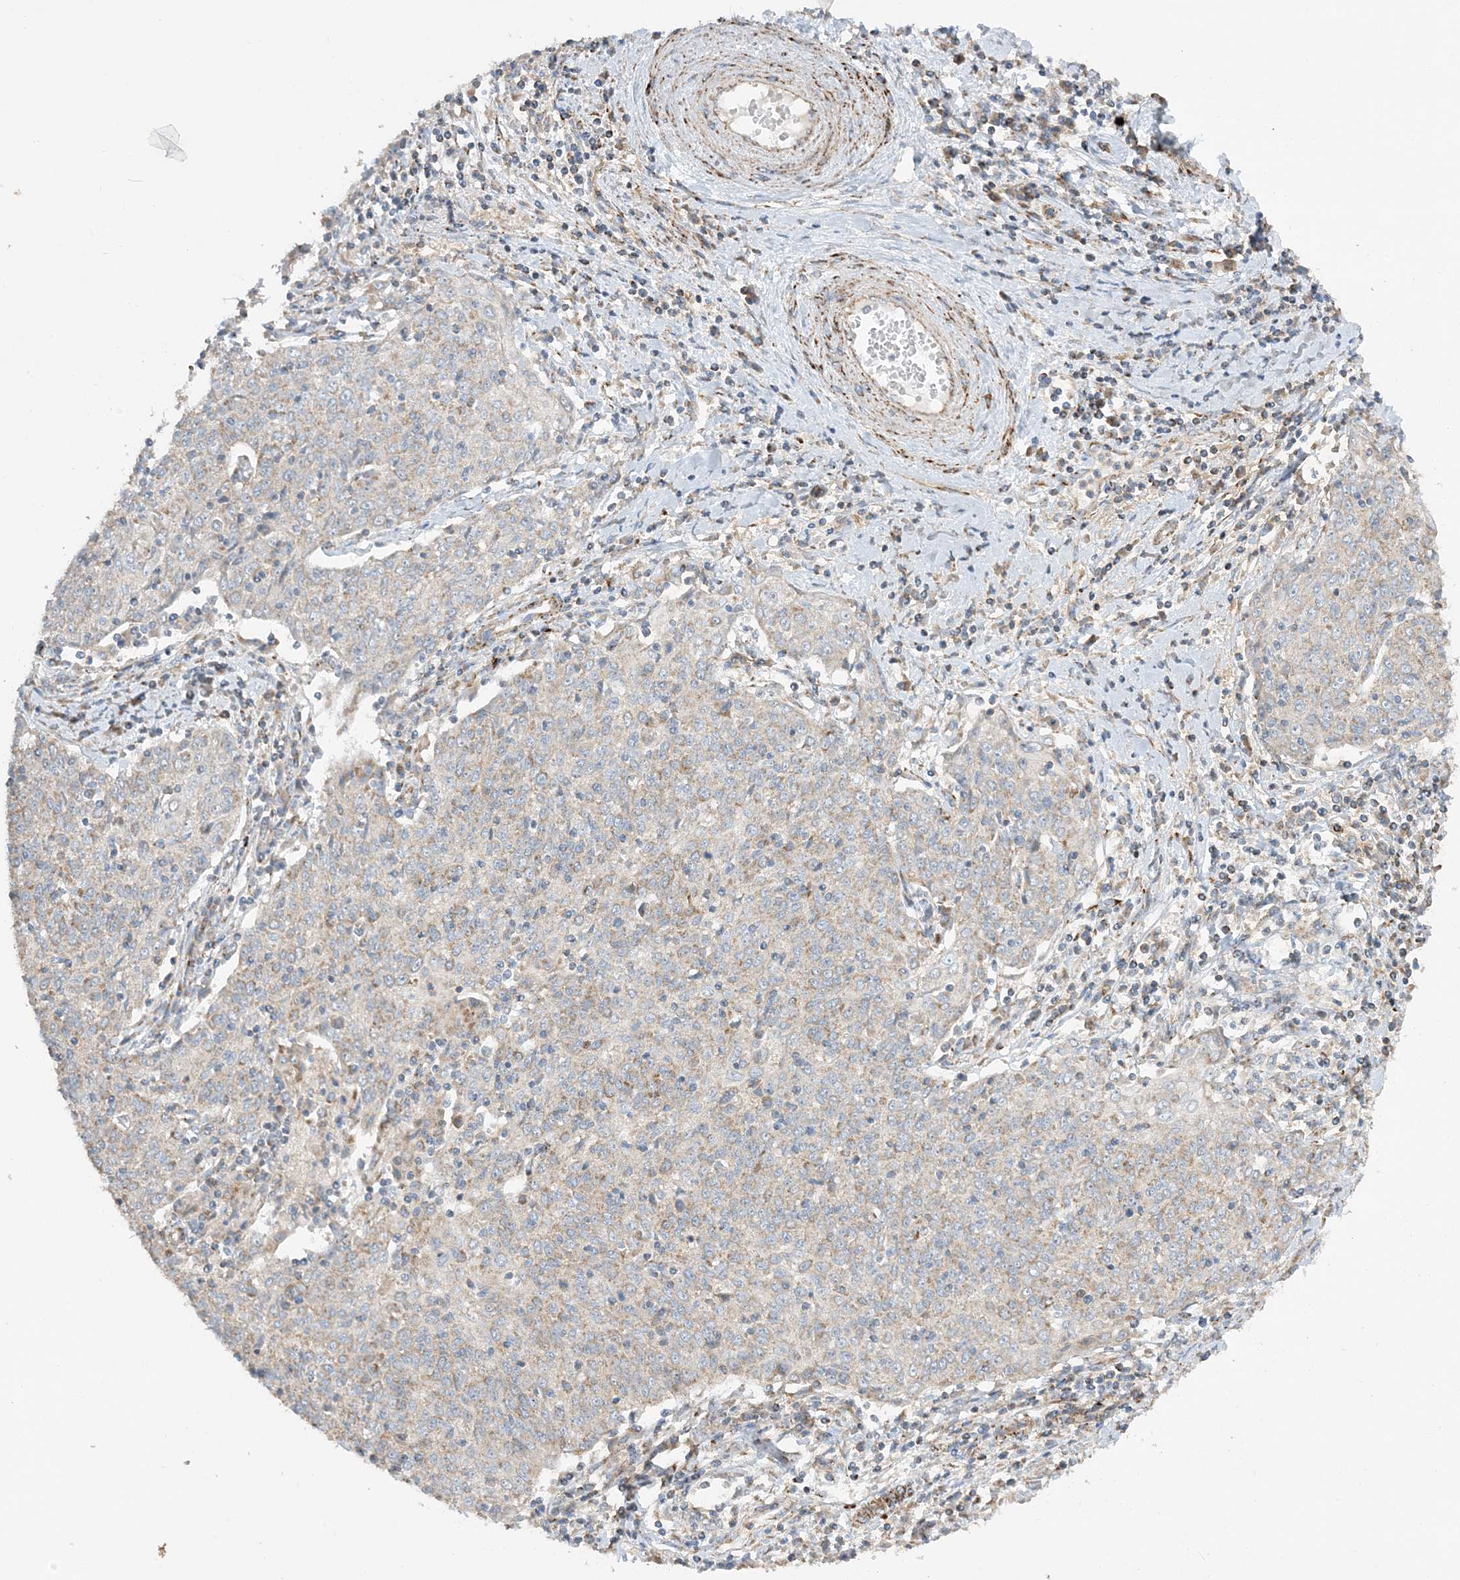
{"staining": {"intensity": "weak", "quantity": "25%-75%", "location": "cytoplasmic/membranous"}, "tissue": "cervical cancer", "cell_type": "Tumor cells", "image_type": "cancer", "snomed": [{"axis": "morphology", "description": "Squamous cell carcinoma, NOS"}, {"axis": "topography", "description": "Cervix"}], "caption": "Weak cytoplasmic/membranous protein positivity is identified in about 25%-75% of tumor cells in squamous cell carcinoma (cervical).", "gene": "NDUFAF3", "patient": {"sex": "female", "age": 48}}